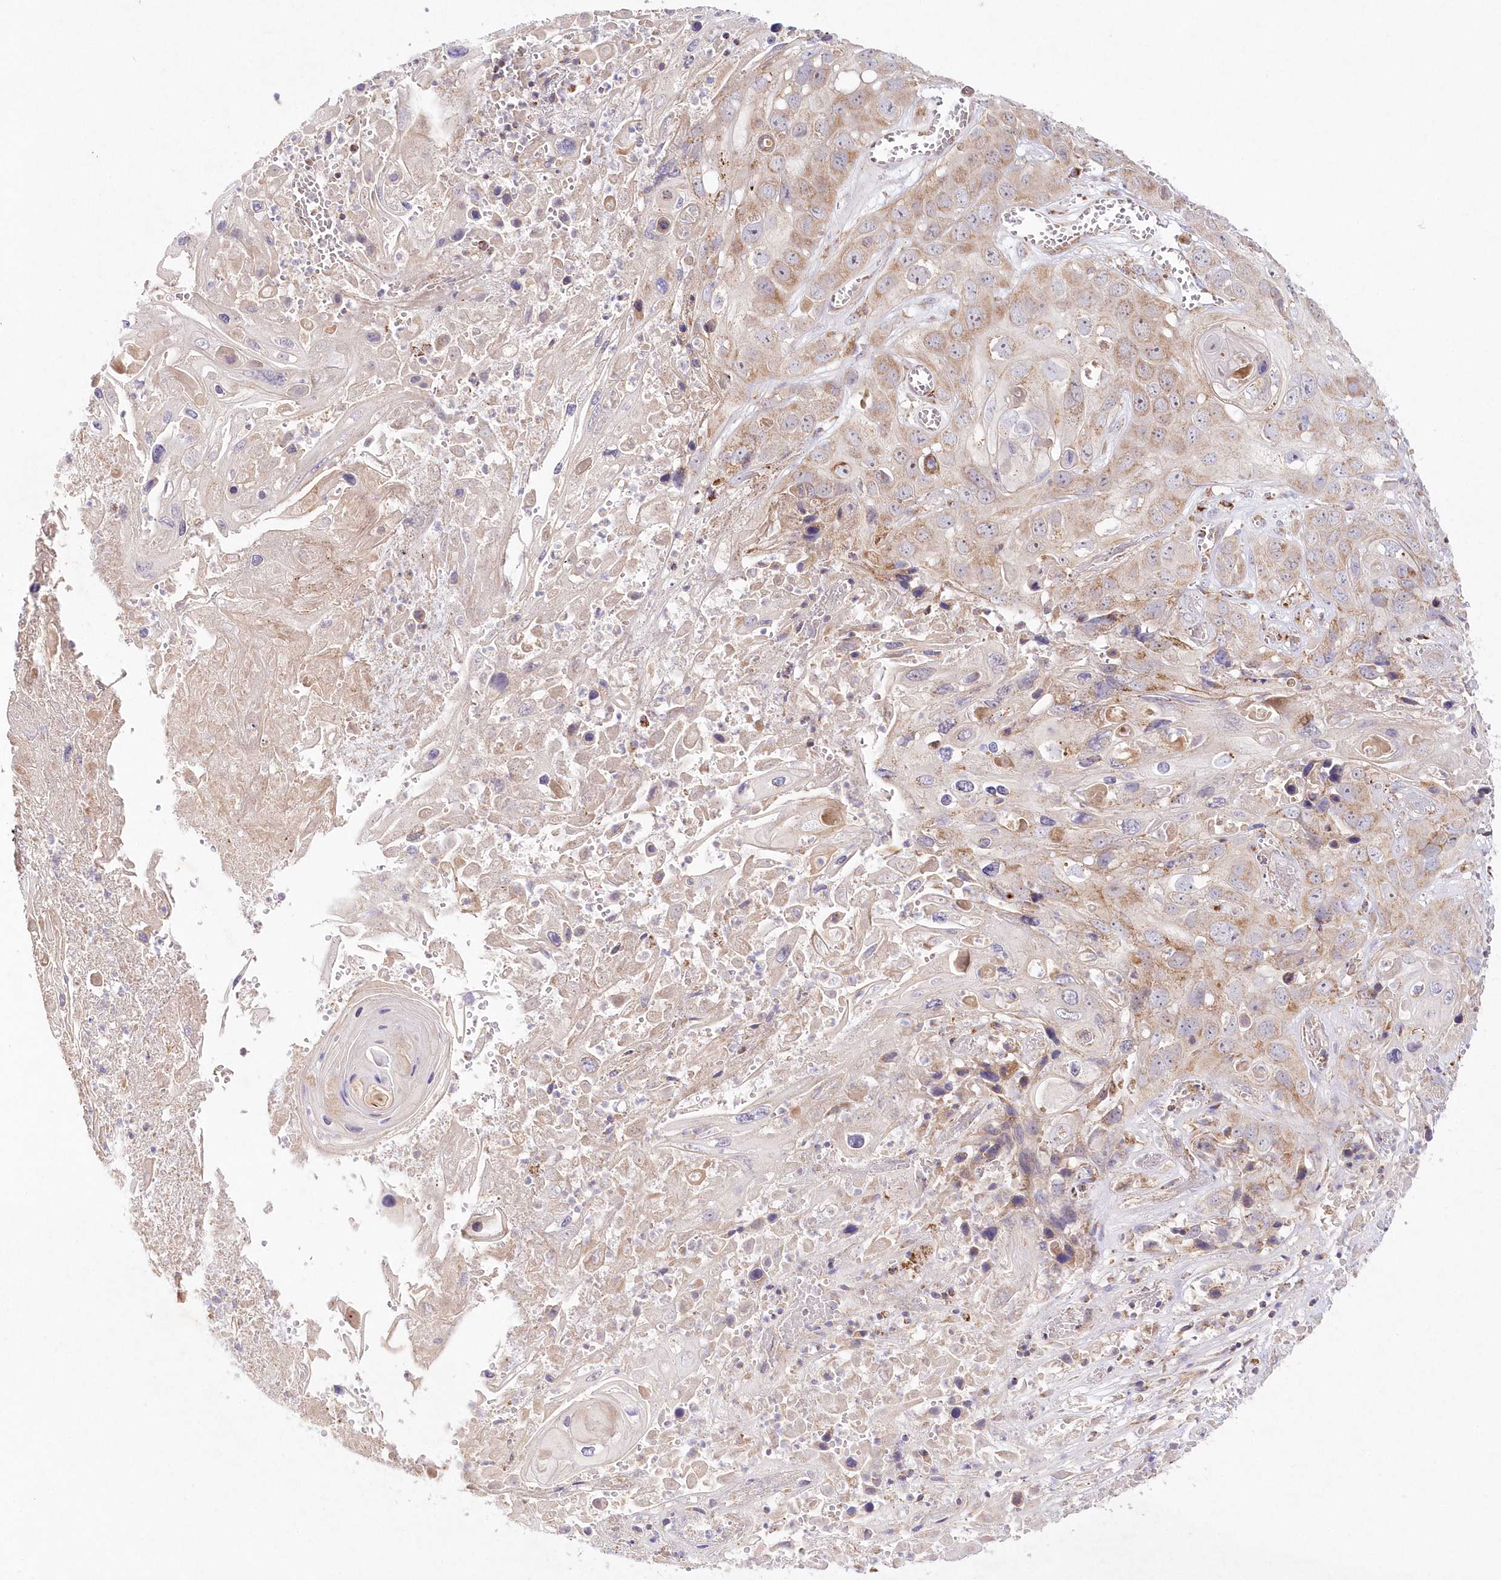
{"staining": {"intensity": "weak", "quantity": "<25%", "location": "cytoplasmic/membranous"}, "tissue": "skin cancer", "cell_type": "Tumor cells", "image_type": "cancer", "snomed": [{"axis": "morphology", "description": "Squamous cell carcinoma, NOS"}, {"axis": "topography", "description": "Skin"}], "caption": "Immunohistochemistry micrograph of neoplastic tissue: human skin cancer stained with DAB demonstrates no significant protein staining in tumor cells. Brightfield microscopy of IHC stained with DAB (brown) and hematoxylin (blue), captured at high magnification.", "gene": "DNA2", "patient": {"sex": "male", "age": 55}}